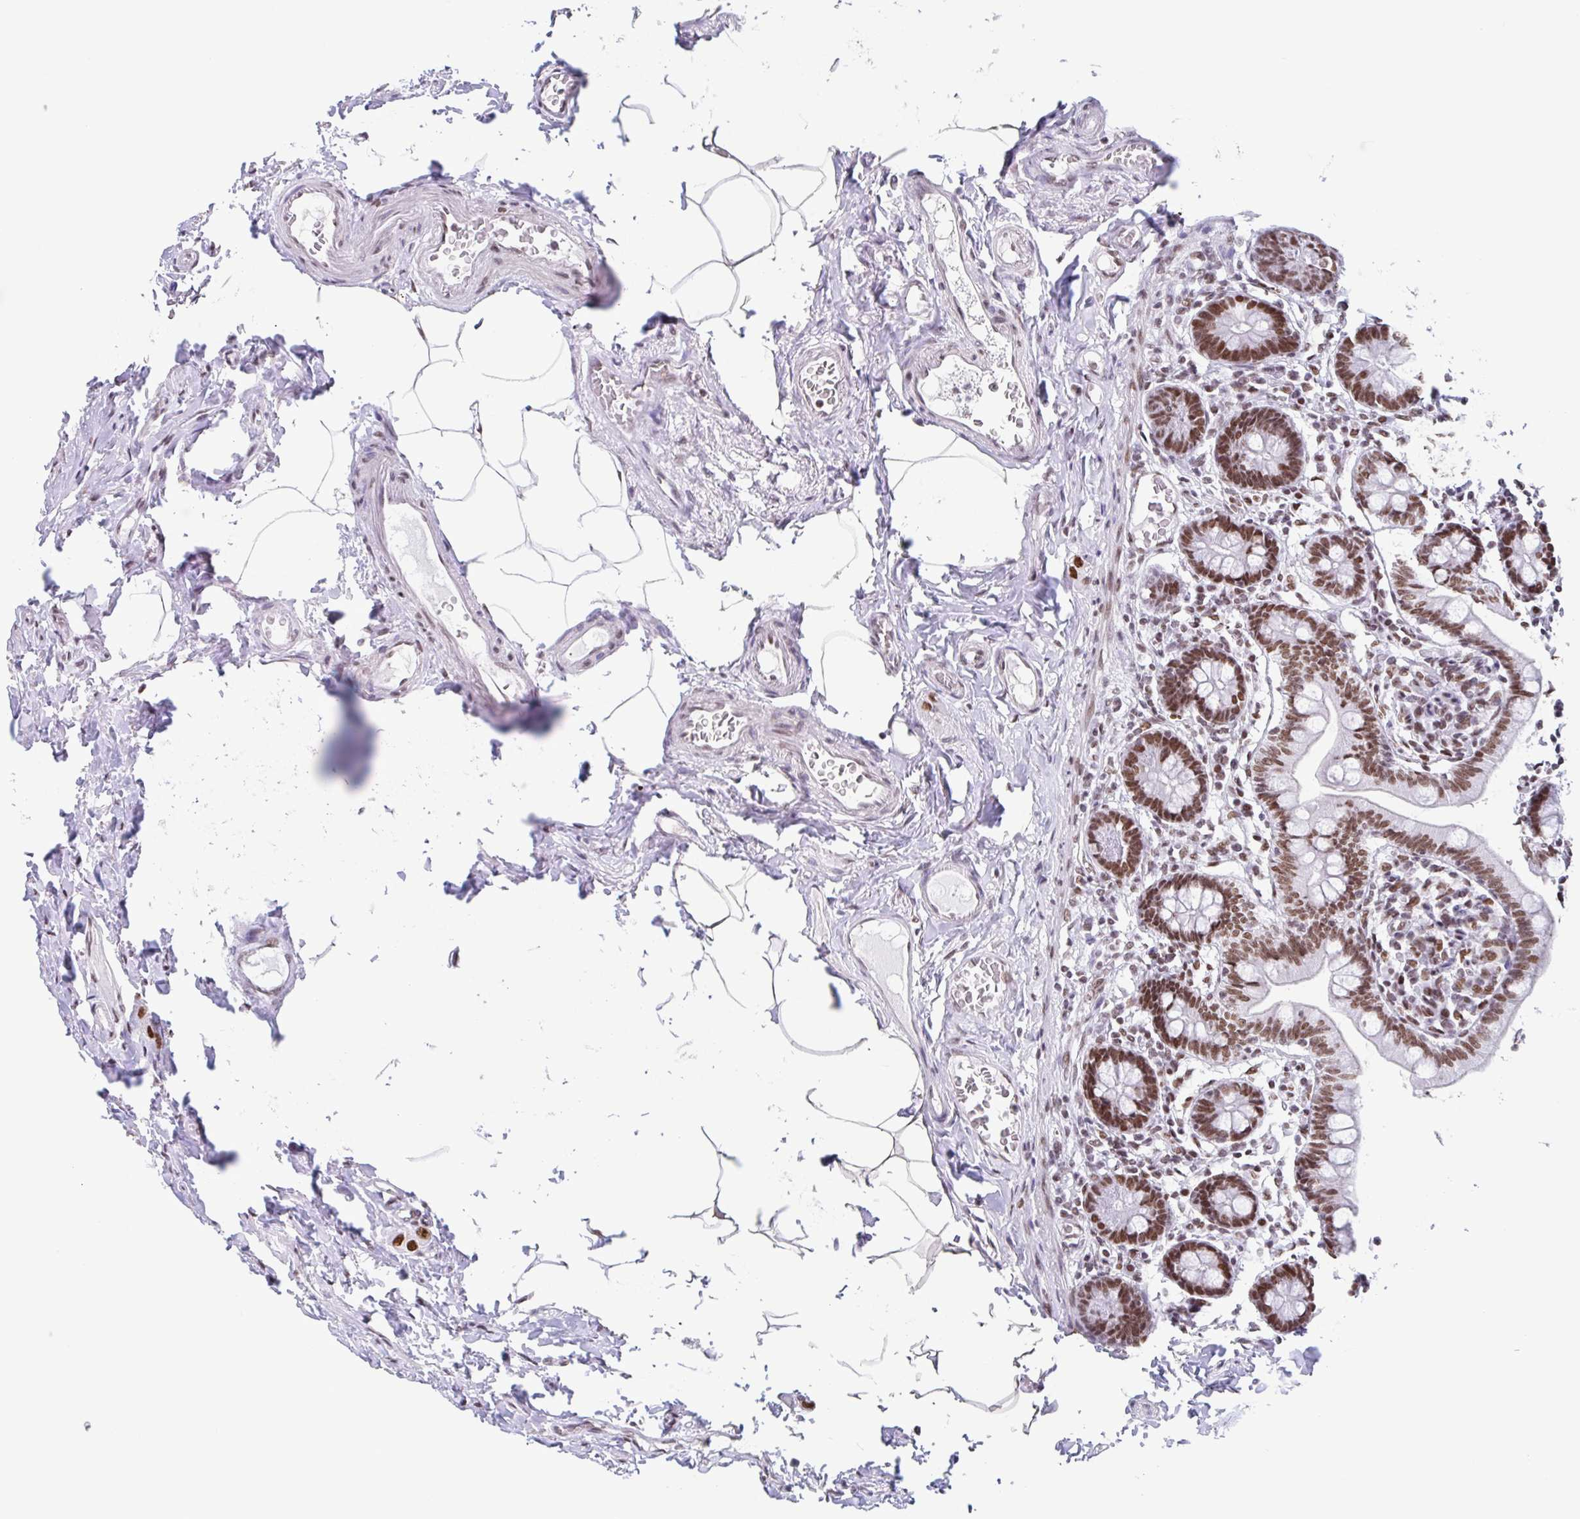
{"staining": {"intensity": "strong", "quantity": ">75%", "location": "nuclear"}, "tissue": "small intestine", "cell_type": "Glandular cells", "image_type": "normal", "snomed": [{"axis": "morphology", "description": "Normal tissue, NOS"}, {"axis": "topography", "description": "Small intestine"}], "caption": "An immunohistochemistry (IHC) histopathology image of benign tissue is shown. Protein staining in brown shows strong nuclear positivity in small intestine within glandular cells. (brown staining indicates protein expression, while blue staining denotes nuclei).", "gene": "KHDRBS1", "patient": {"sex": "female", "age": 64}}